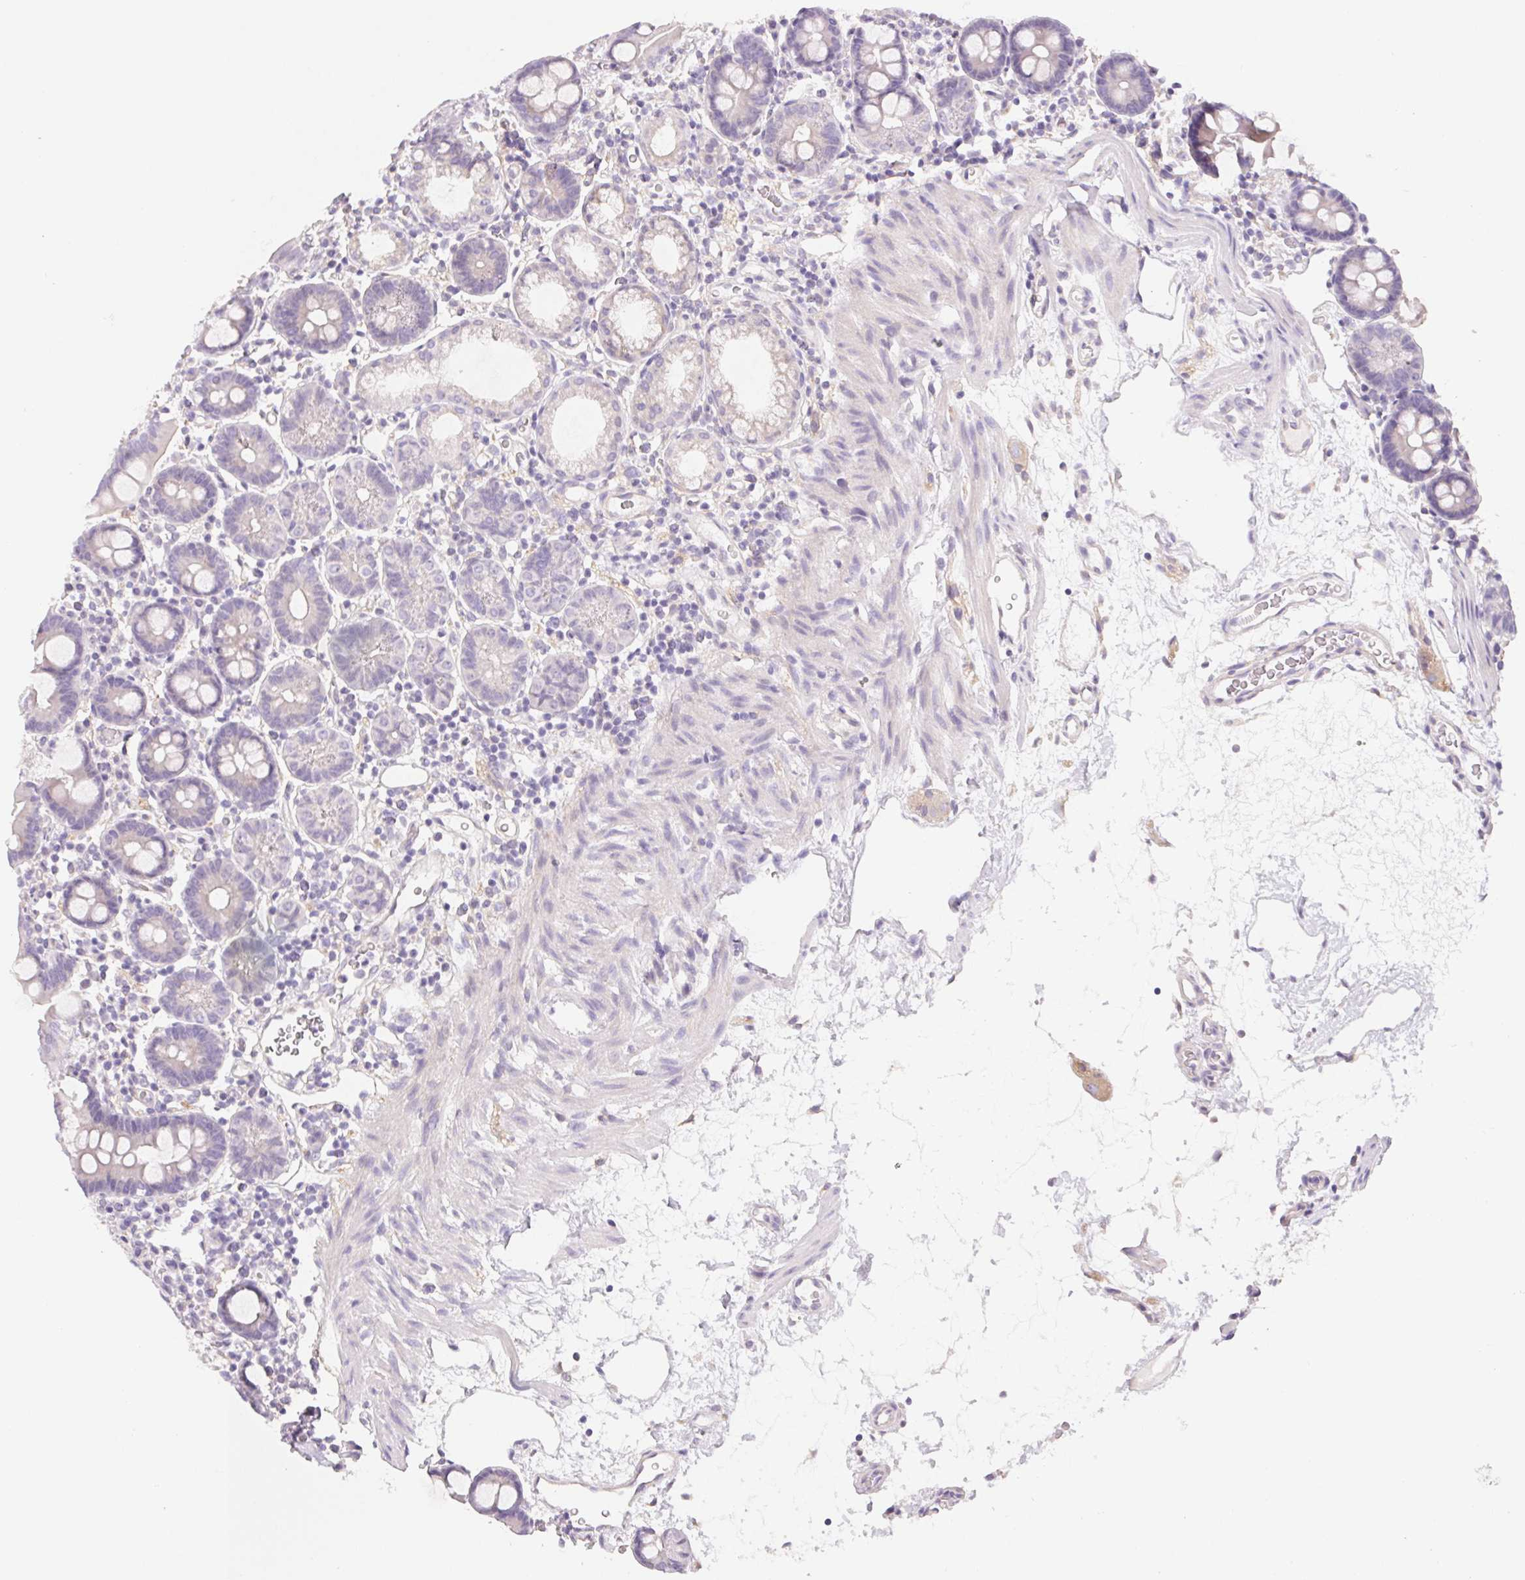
{"staining": {"intensity": "negative", "quantity": "none", "location": "none"}, "tissue": "duodenum", "cell_type": "Glandular cells", "image_type": "normal", "snomed": [{"axis": "morphology", "description": "Normal tissue, NOS"}, {"axis": "topography", "description": "Pancreas"}, {"axis": "topography", "description": "Duodenum"}], "caption": "Glandular cells show no significant staining in normal duodenum. (DAB IHC with hematoxylin counter stain).", "gene": "CTNND2", "patient": {"sex": "male", "age": 59}}